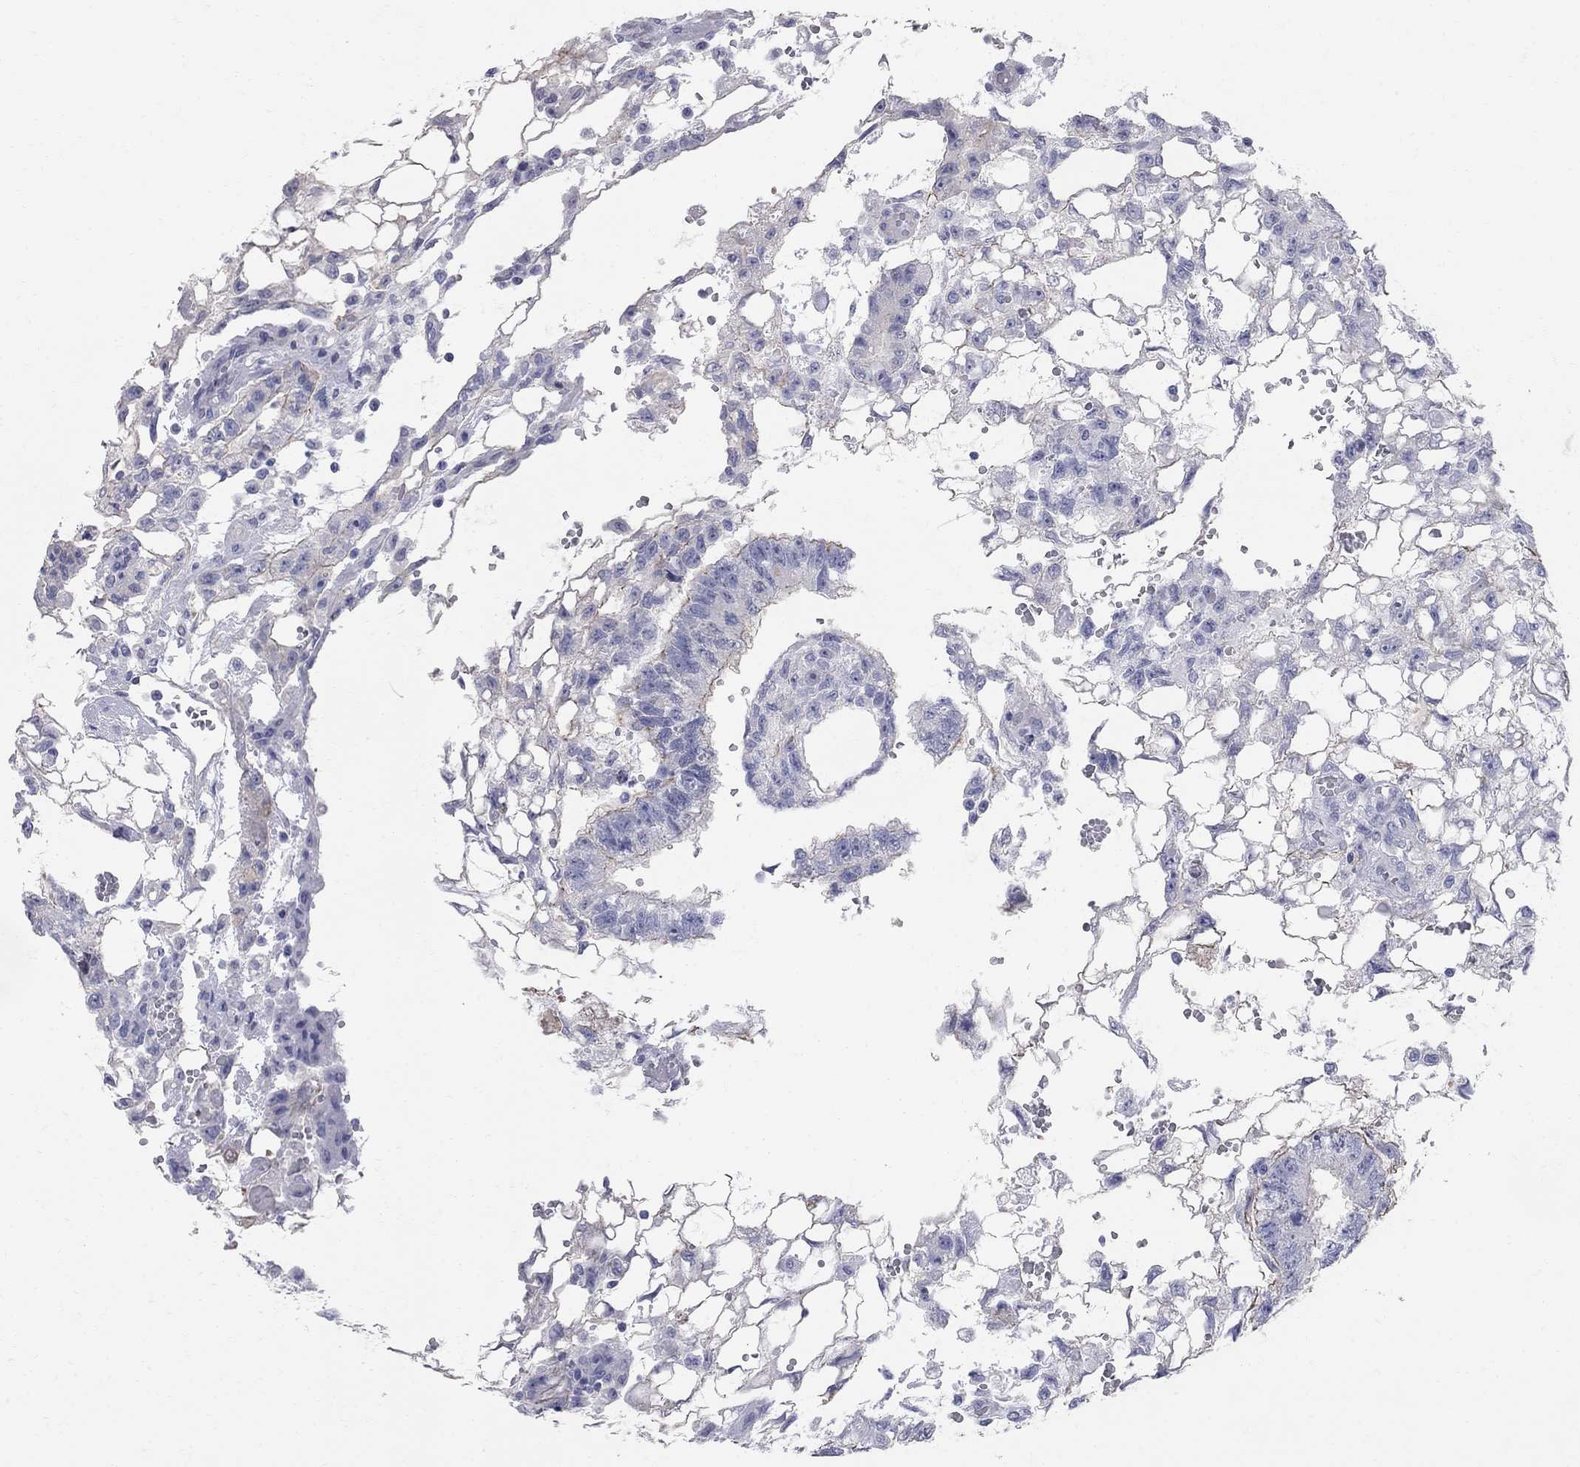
{"staining": {"intensity": "negative", "quantity": "none", "location": "none"}, "tissue": "testis cancer", "cell_type": "Tumor cells", "image_type": "cancer", "snomed": [{"axis": "morphology", "description": "Carcinoma, Embryonal, NOS"}, {"axis": "topography", "description": "Testis"}], "caption": "Immunohistochemical staining of testis embryonal carcinoma demonstrates no significant expression in tumor cells. The staining was performed using DAB (3,3'-diaminobenzidine) to visualize the protein expression in brown, while the nuclei were stained in blue with hematoxylin (Magnification: 20x).", "gene": "AOX1", "patient": {"sex": "male", "age": 32}}